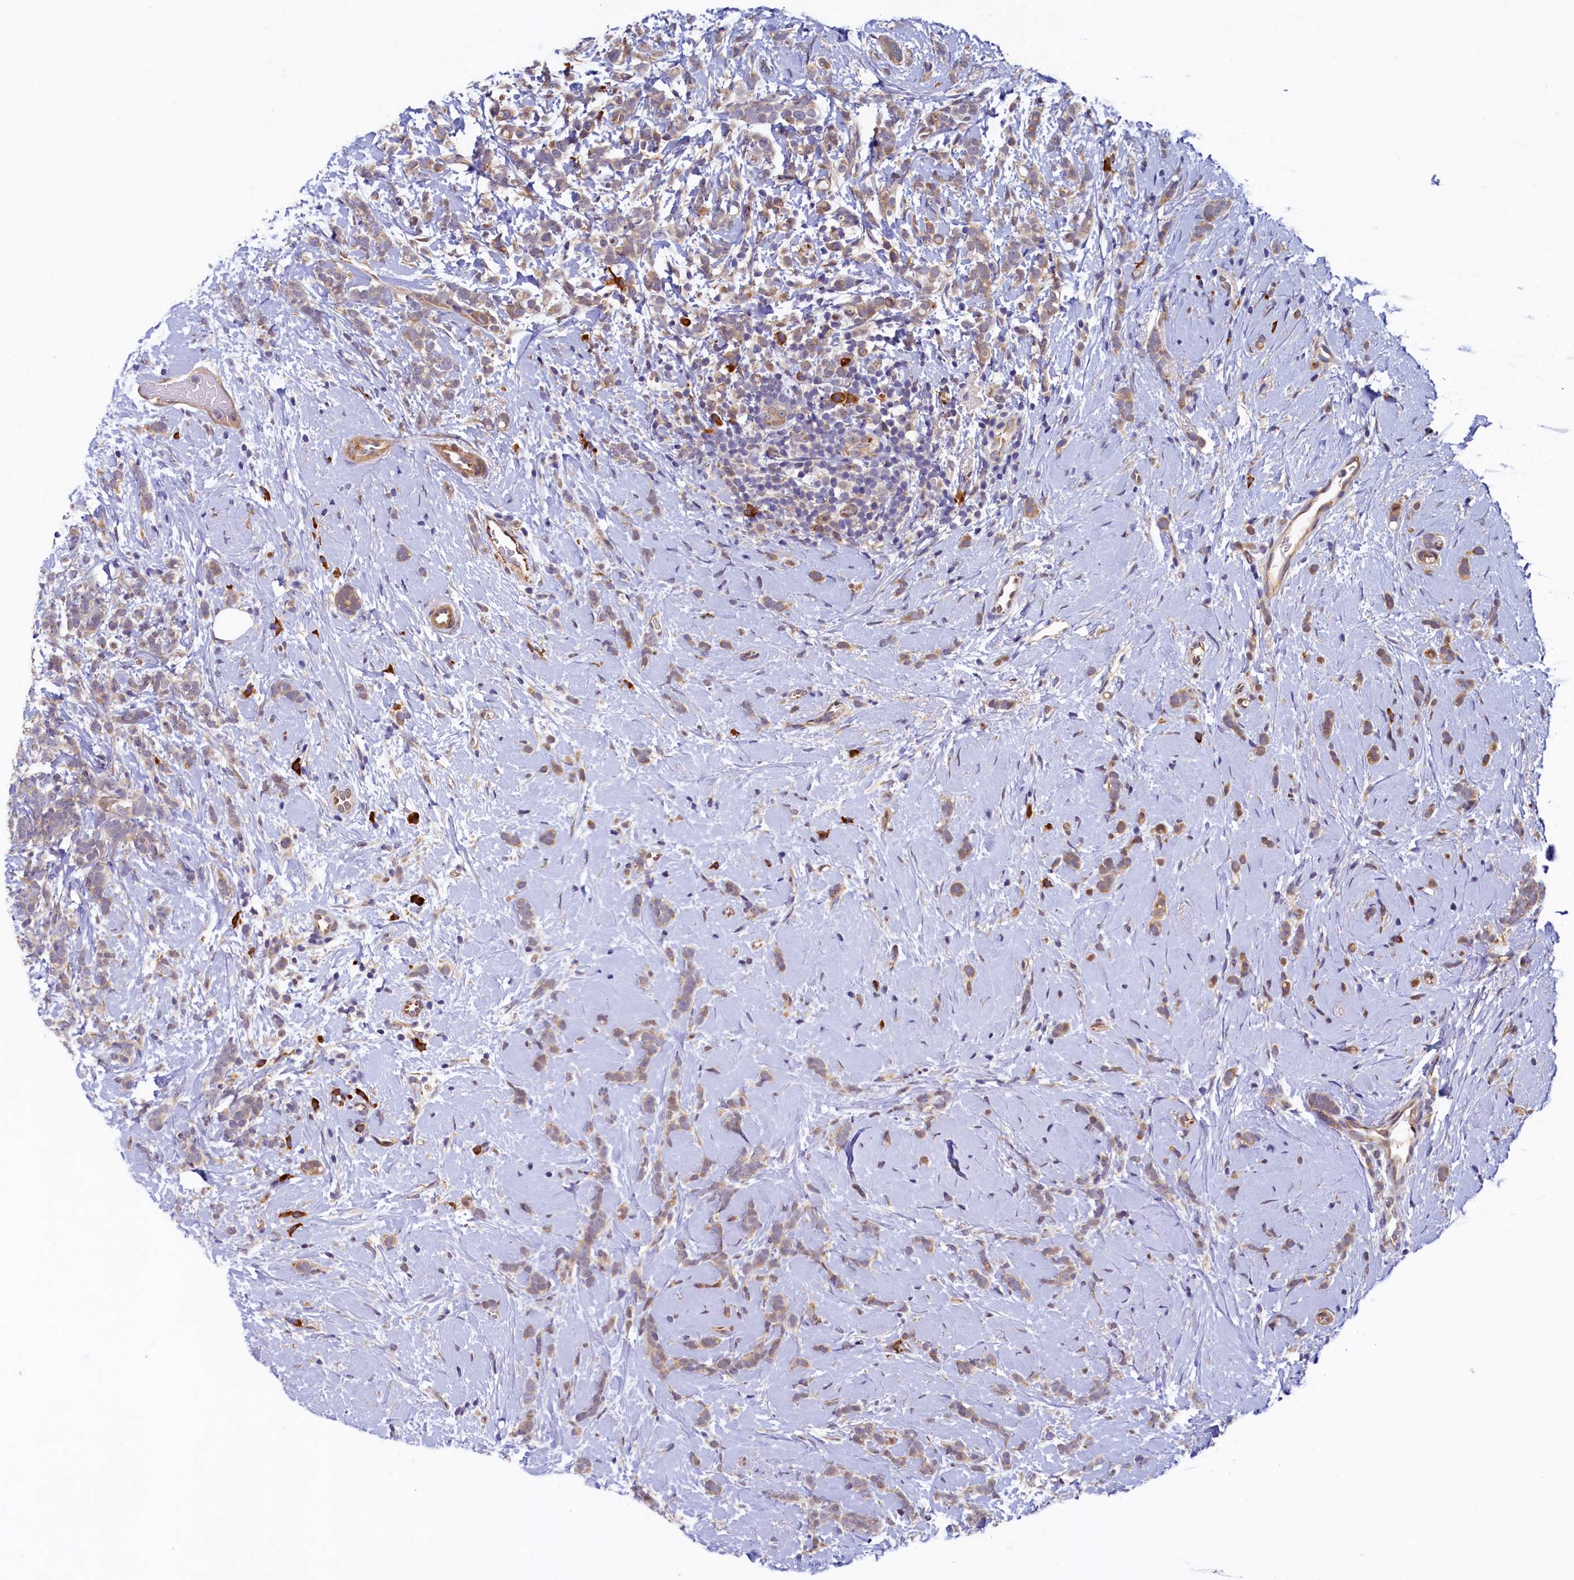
{"staining": {"intensity": "weak", "quantity": "25%-75%", "location": "cytoplasmic/membranous"}, "tissue": "breast cancer", "cell_type": "Tumor cells", "image_type": "cancer", "snomed": [{"axis": "morphology", "description": "Lobular carcinoma"}, {"axis": "topography", "description": "Breast"}], "caption": "The immunohistochemical stain highlights weak cytoplasmic/membranous expression in tumor cells of breast lobular carcinoma tissue. The protein is stained brown, and the nuclei are stained in blue (DAB IHC with brightfield microscopy, high magnification).", "gene": "SLC16A14", "patient": {"sex": "female", "age": 58}}